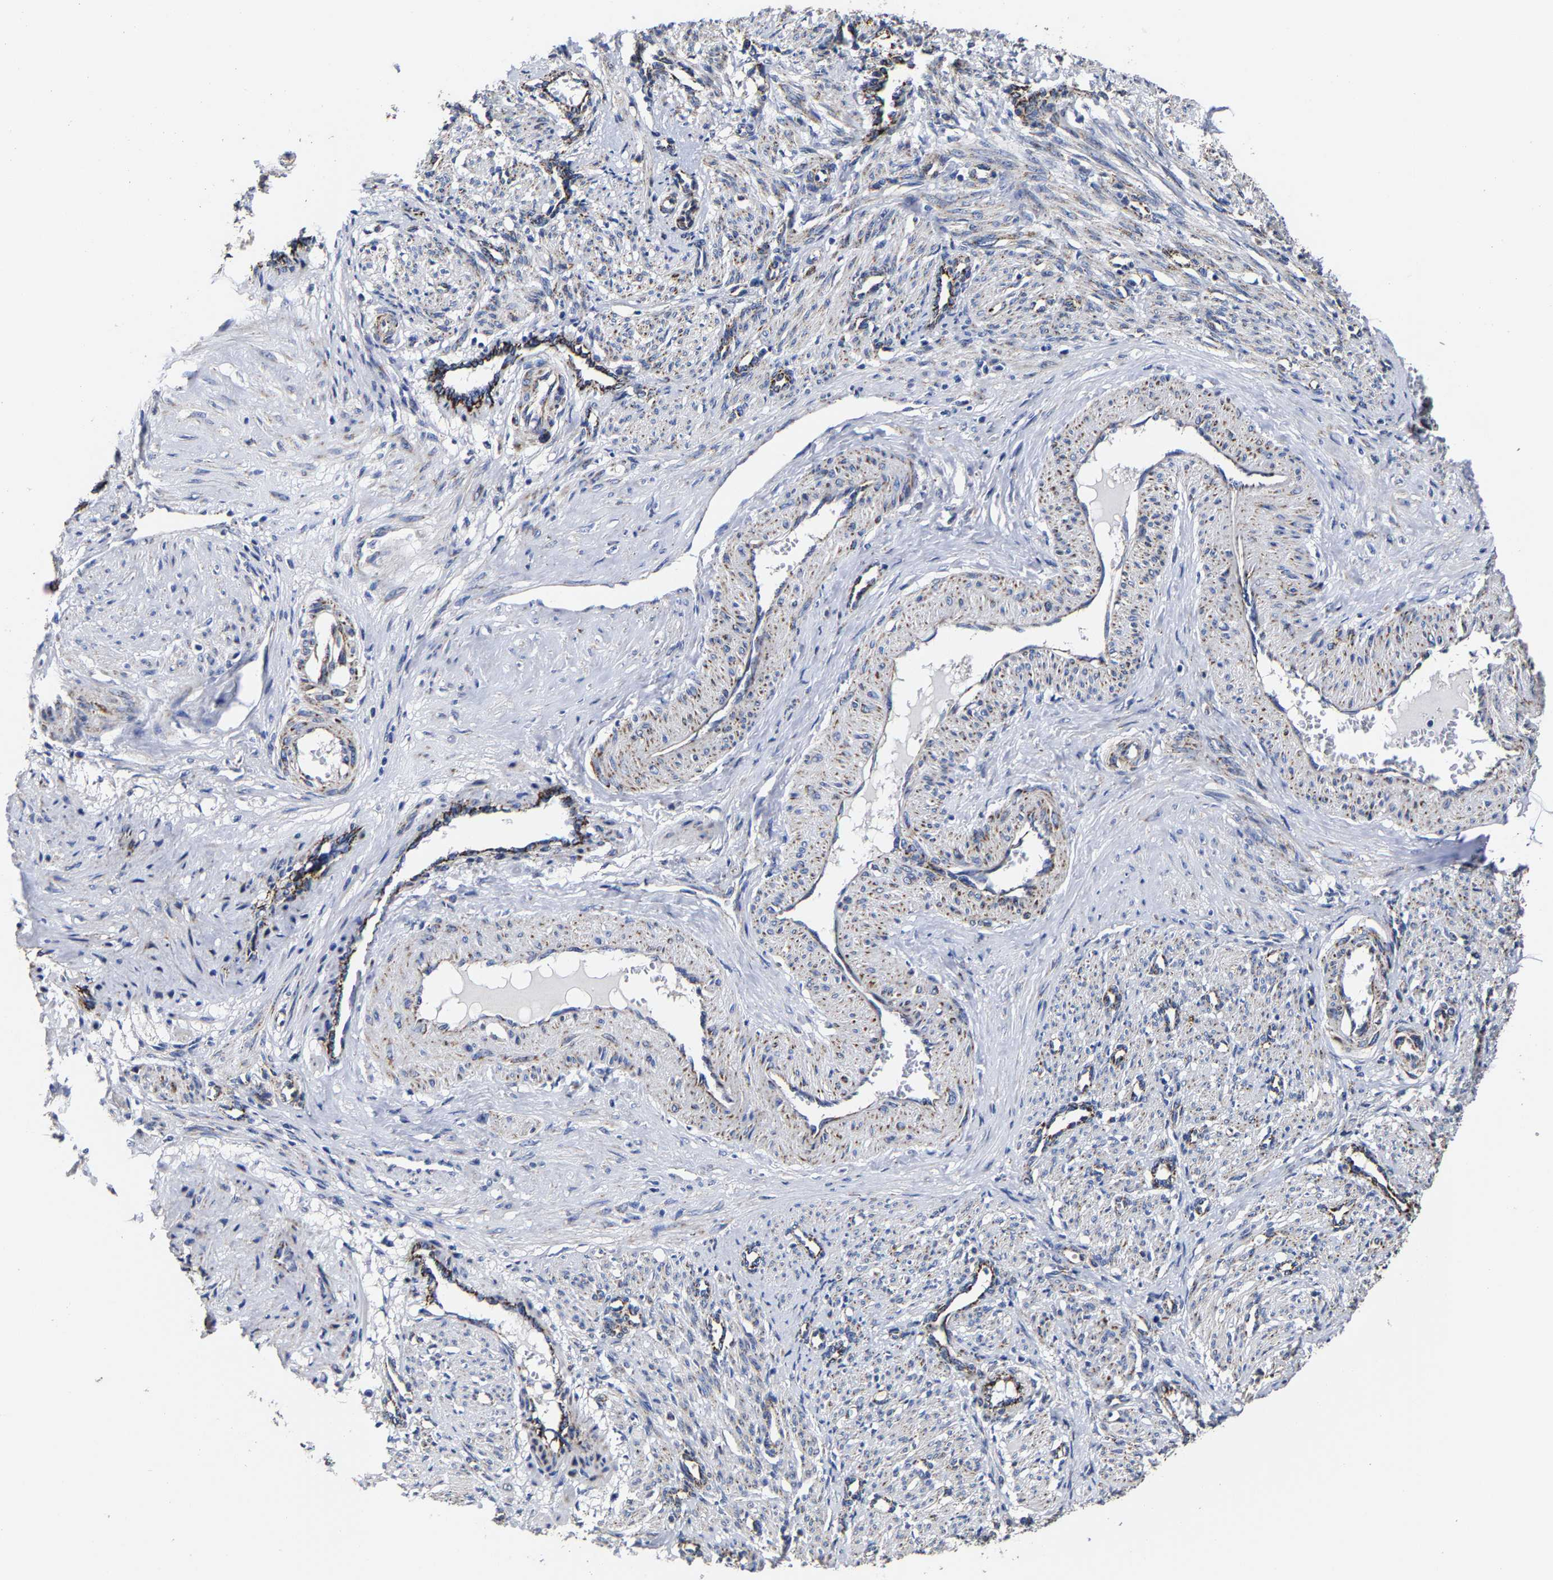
{"staining": {"intensity": "weak", "quantity": "25%-75%", "location": "cytoplasmic/membranous"}, "tissue": "smooth muscle", "cell_type": "Smooth muscle cells", "image_type": "normal", "snomed": [{"axis": "morphology", "description": "Normal tissue, NOS"}, {"axis": "topography", "description": "Endometrium"}], "caption": "A low amount of weak cytoplasmic/membranous positivity is seen in approximately 25%-75% of smooth muscle cells in normal smooth muscle. (Brightfield microscopy of DAB IHC at high magnification).", "gene": "AASS", "patient": {"sex": "female", "age": 33}}